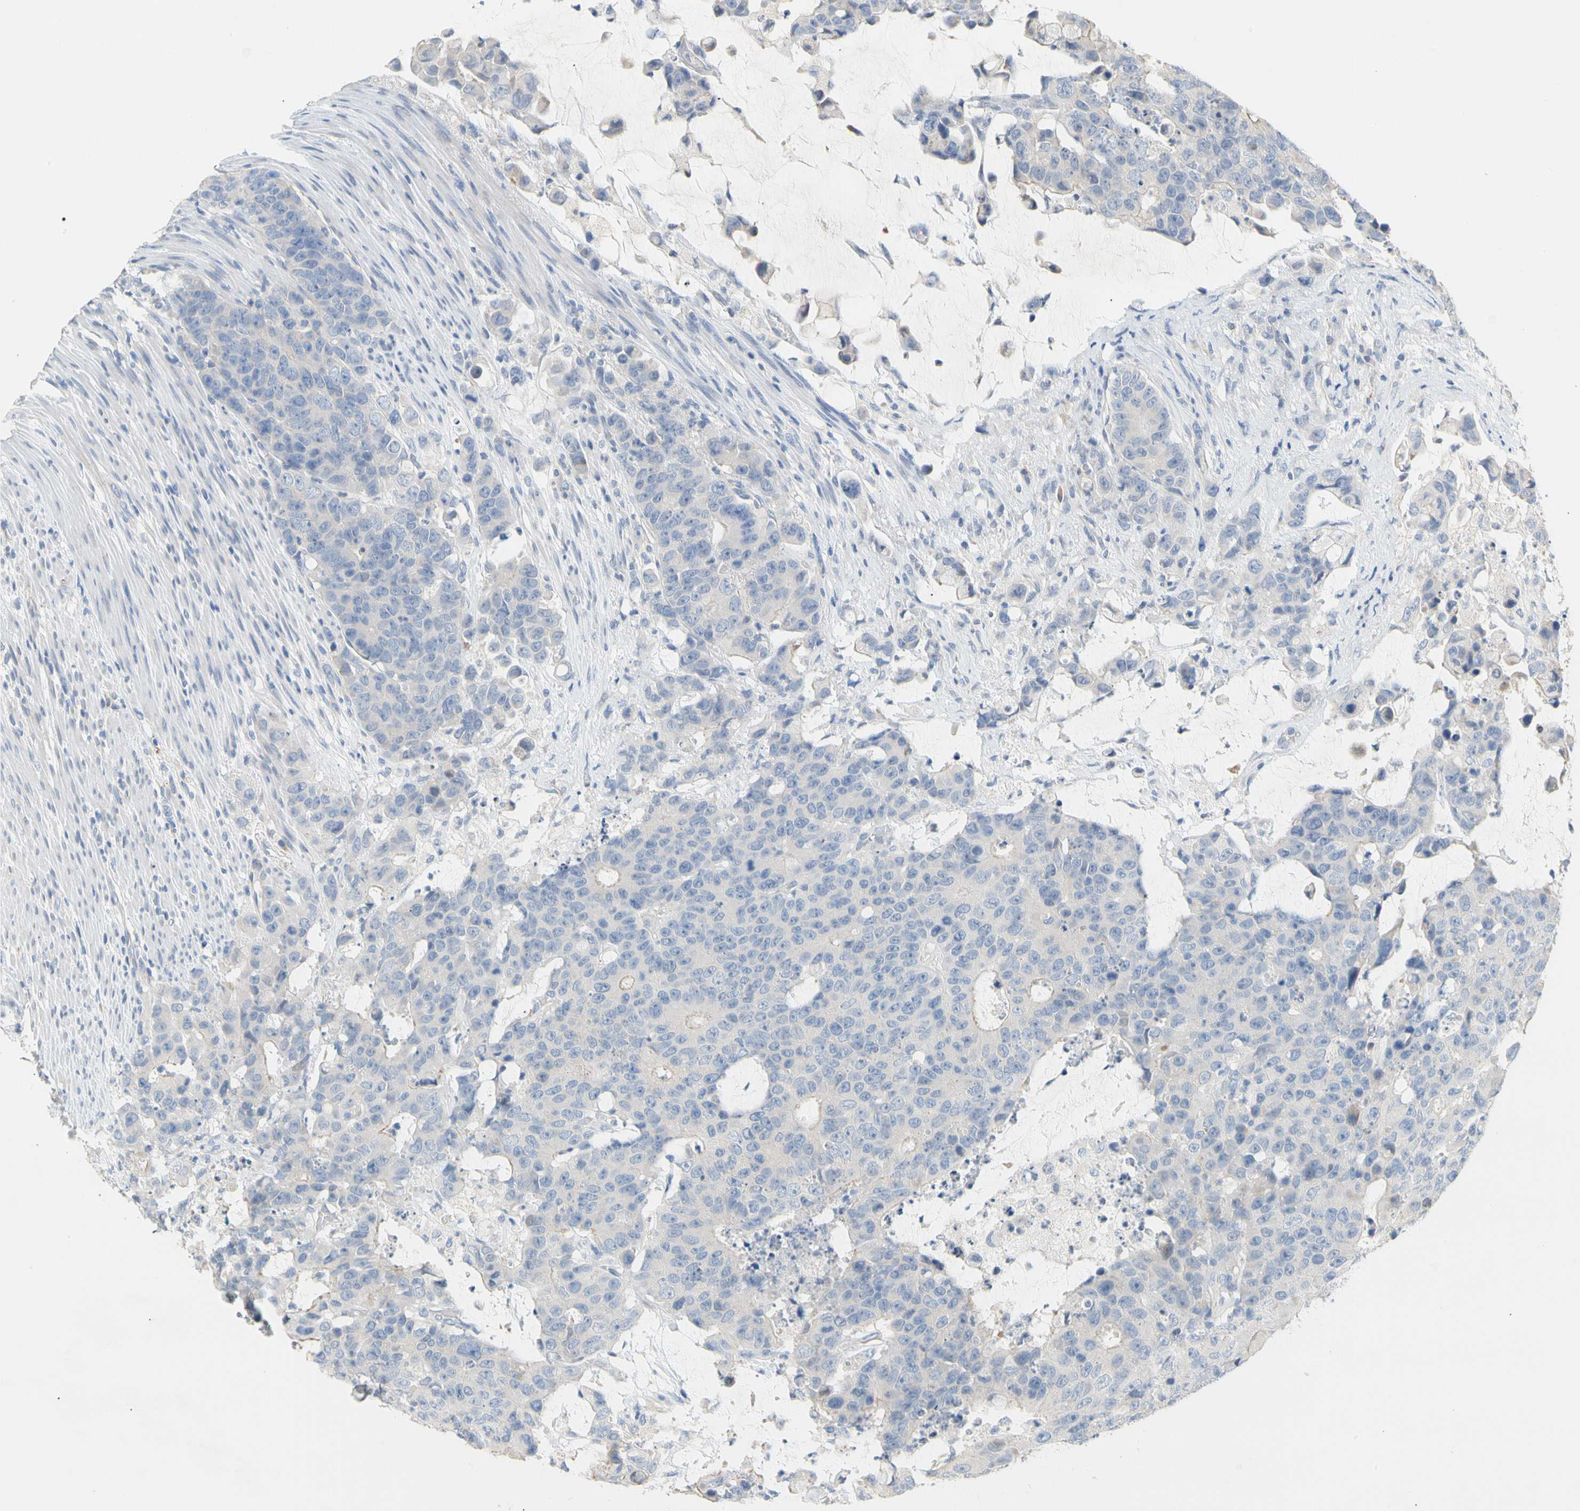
{"staining": {"intensity": "negative", "quantity": "none", "location": "none"}, "tissue": "colorectal cancer", "cell_type": "Tumor cells", "image_type": "cancer", "snomed": [{"axis": "morphology", "description": "Adenocarcinoma, NOS"}, {"axis": "topography", "description": "Colon"}], "caption": "An IHC photomicrograph of colorectal cancer (adenocarcinoma) is shown. There is no staining in tumor cells of colorectal cancer (adenocarcinoma).", "gene": "CCM2L", "patient": {"sex": "female", "age": 86}}